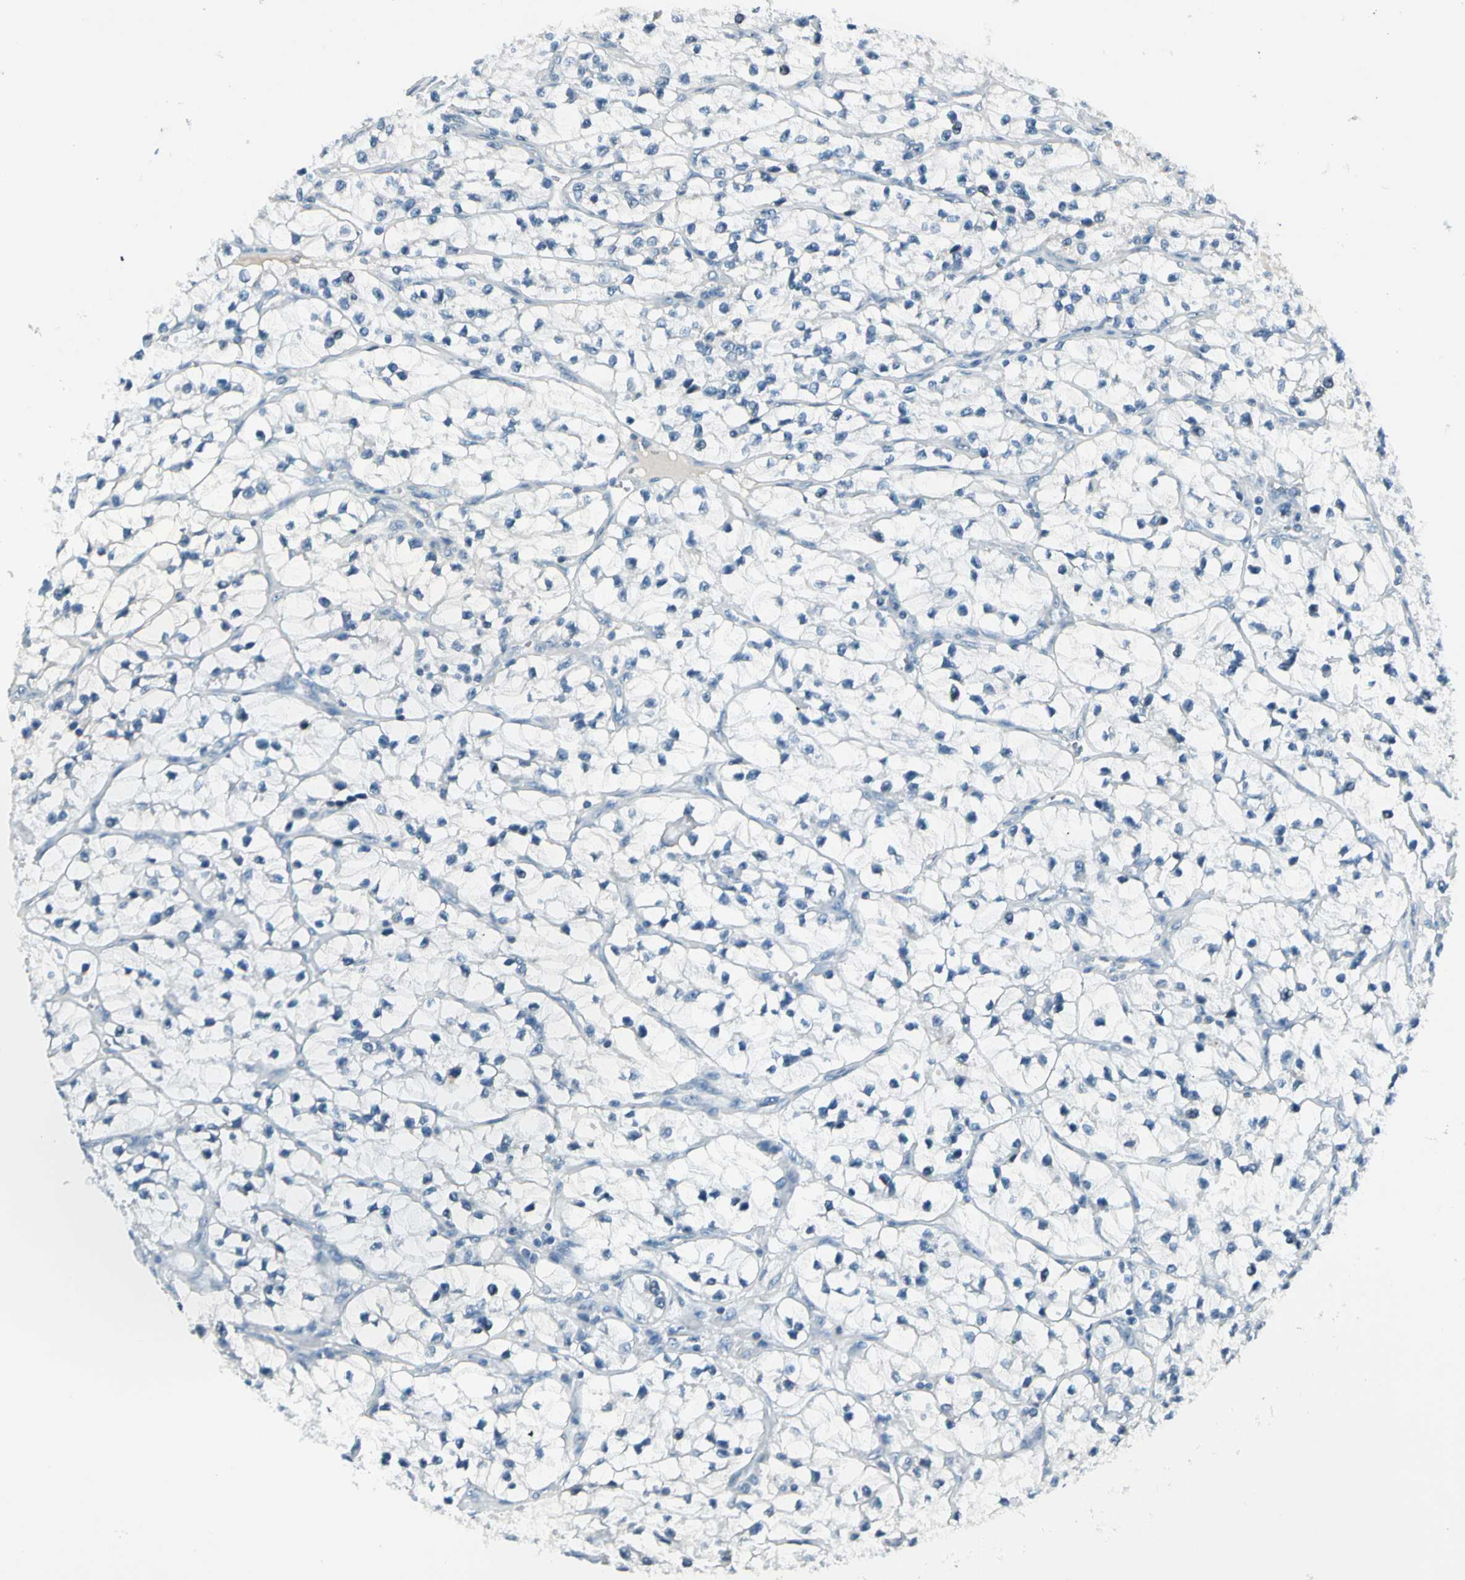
{"staining": {"intensity": "negative", "quantity": "none", "location": "none"}, "tissue": "renal cancer", "cell_type": "Tumor cells", "image_type": "cancer", "snomed": [{"axis": "morphology", "description": "Adenocarcinoma, NOS"}, {"axis": "topography", "description": "Kidney"}], "caption": "Immunohistochemistry of adenocarcinoma (renal) reveals no expression in tumor cells. (DAB (3,3'-diaminobenzidine) IHC, high magnification).", "gene": "ZSCAN1", "patient": {"sex": "female", "age": 57}}